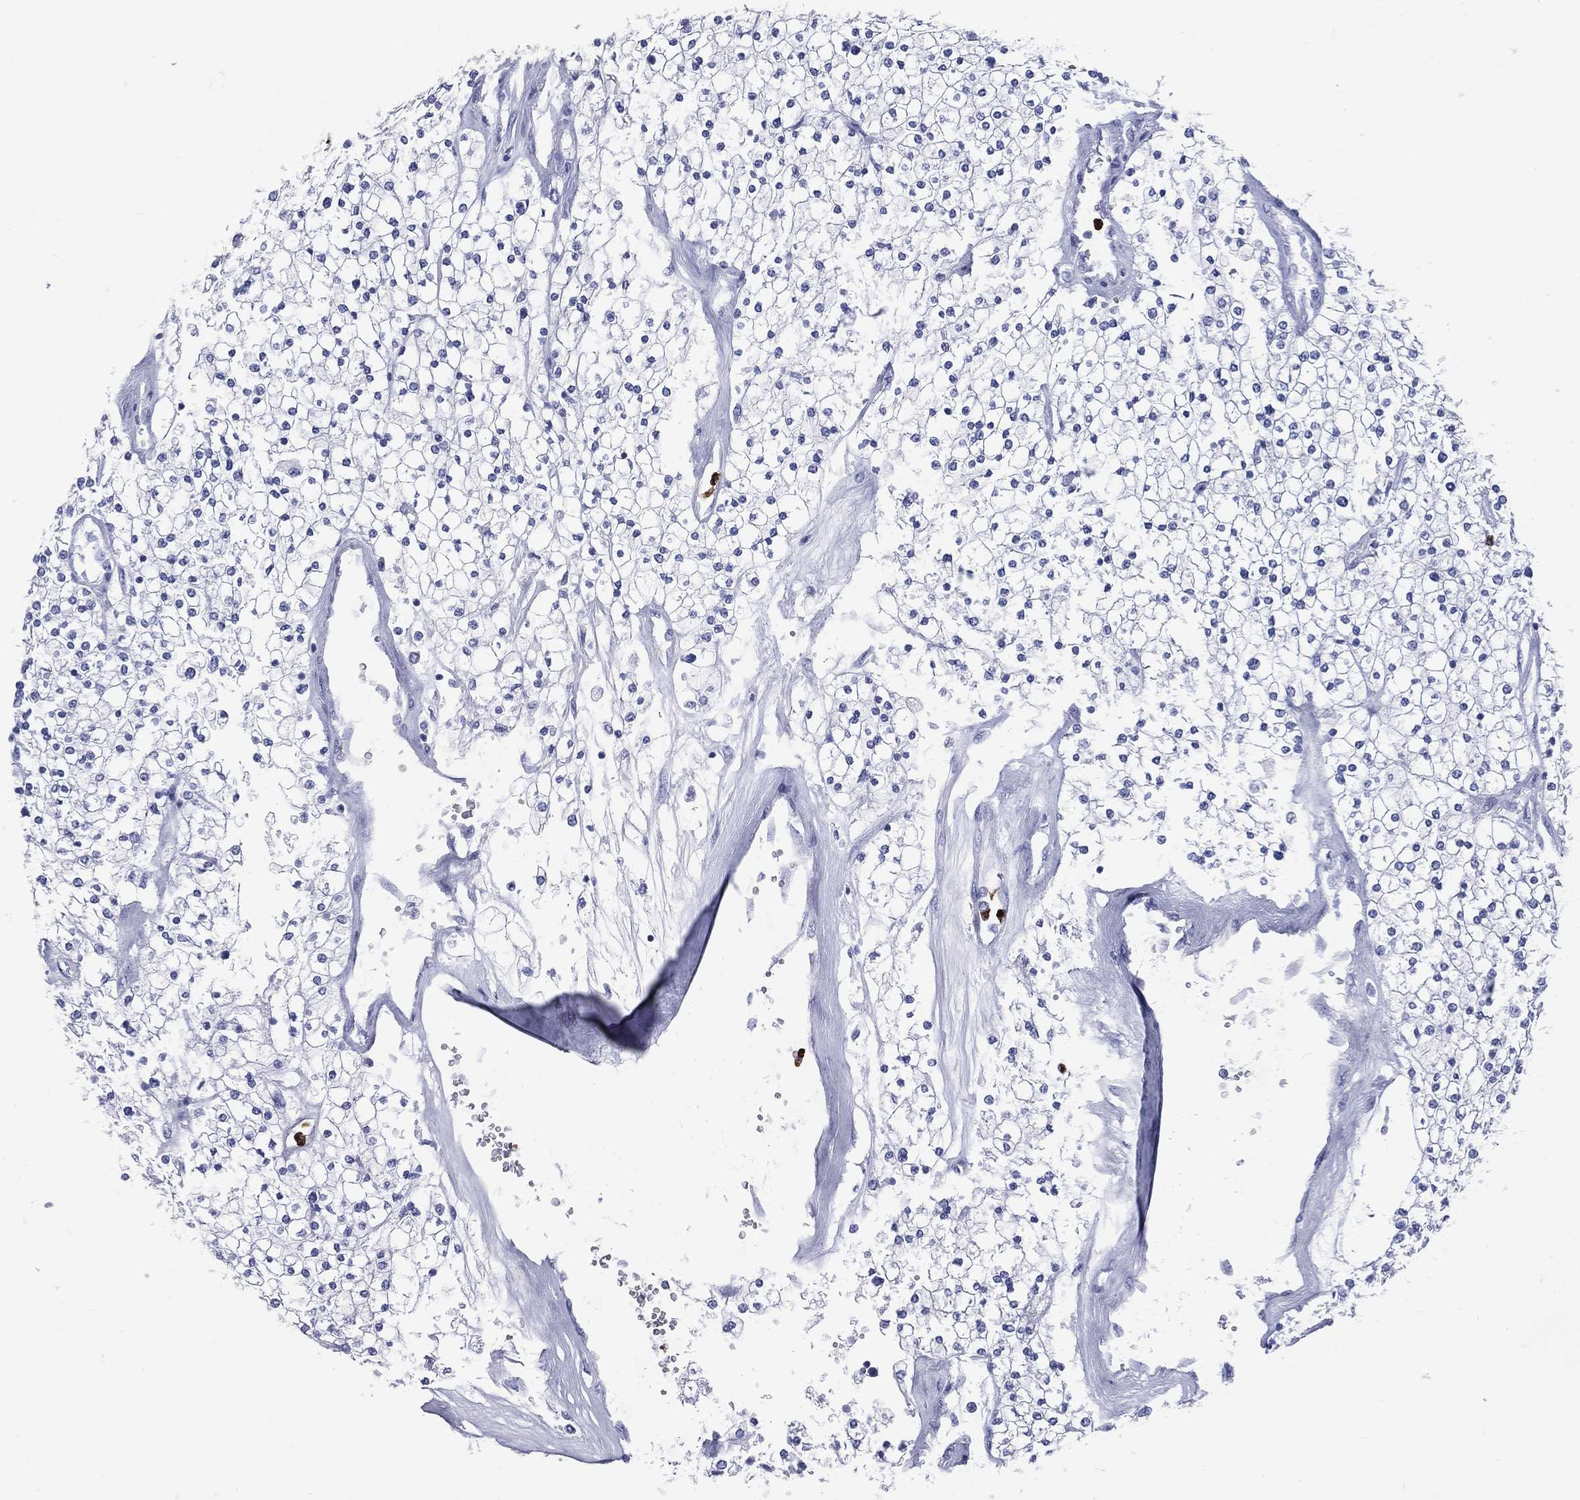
{"staining": {"intensity": "negative", "quantity": "none", "location": "none"}, "tissue": "renal cancer", "cell_type": "Tumor cells", "image_type": "cancer", "snomed": [{"axis": "morphology", "description": "Adenocarcinoma, NOS"}, {"axis": "topography", "description": "Kidney"}], "caption": "High magnification brightfield microscopy of renal cancer (adenocarcinoma) stained with DAB (brown) and counterstained with hematoxylin (blue): tumor cells show no significant positivity.", "gene": "PGLYRP1", "patient": {"sex": "male", "age": 80}}